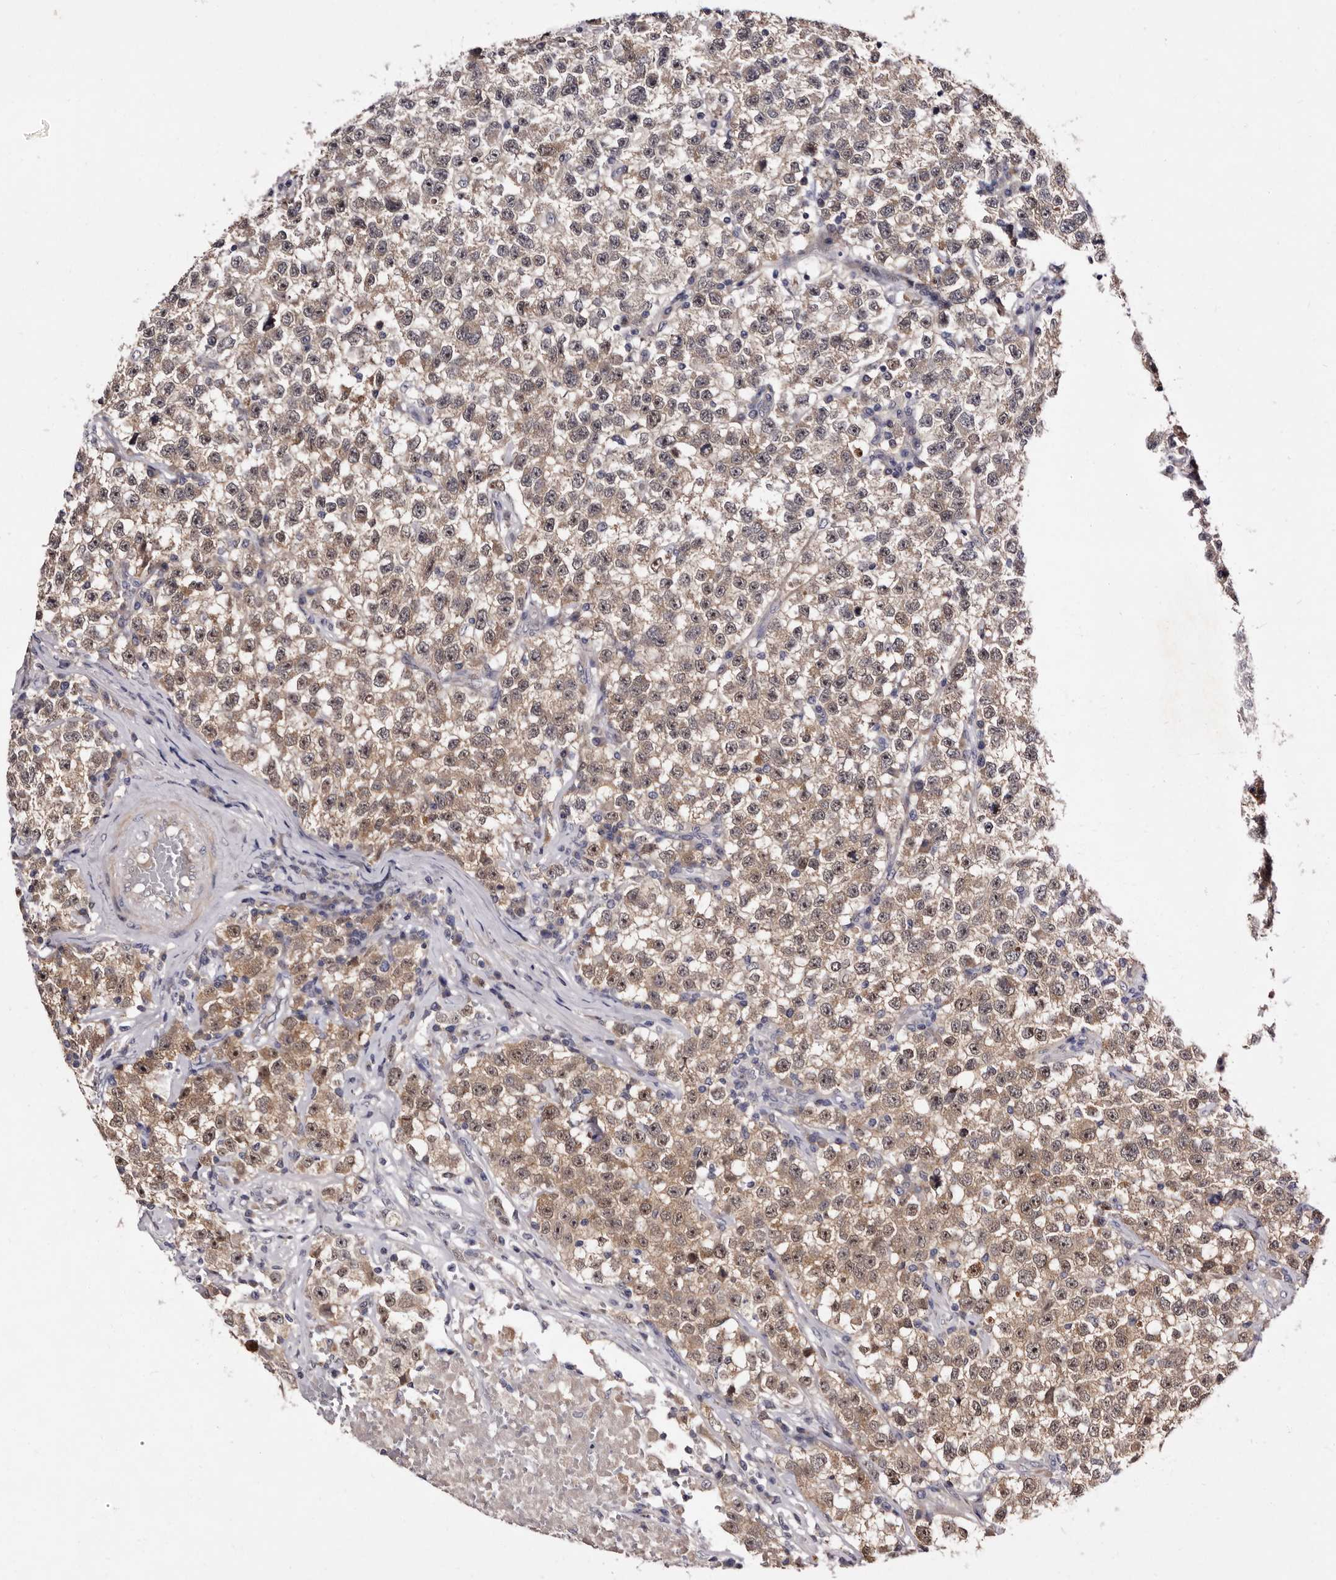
{"staining": {"intensity": "weak", "quantity": ">75%", "location": "cytoplasmic/membranous,nuclear"}, "tissue": "testis cancer", "cell_type": "Tumor cells", "image_type": "cancer", "snomed": [{"axis": "morphology", "description": "Seminoma, NOS"}, {"axis": "topography", "description": "Testis"}], "caption": "About >75% of tumor cells in testis cancer show weak cytoplasmic/membranous and nuclear protein positivity as visualized by brown immunohistochemical staining.", "gene": "LANCL2", "patient": {"sex": "male", "age": 22}}